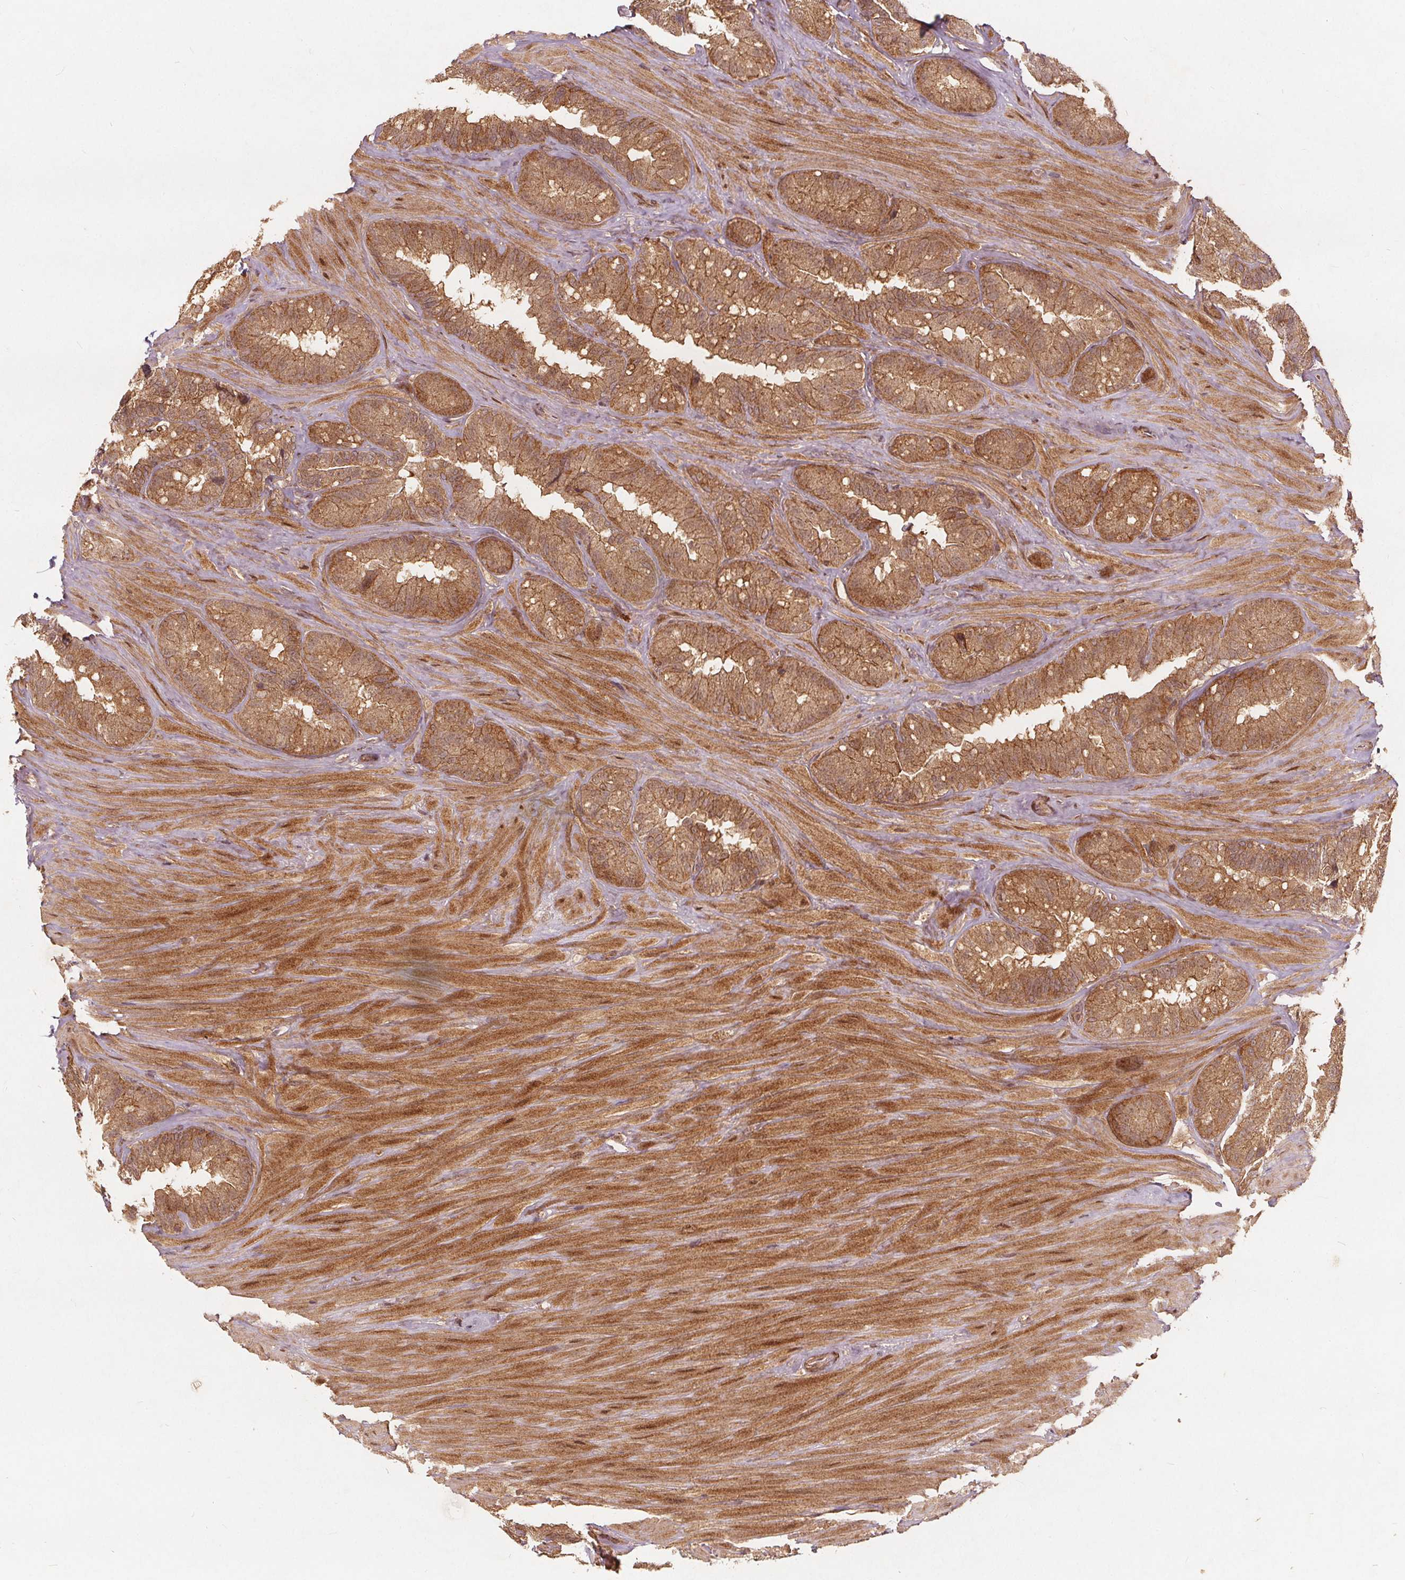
{"staining": {"intensity": "moderate", "quantity": ">75%", "location": "cytoplasmic/membranous,nuclear"}, "tissue": "seminal vesicle", "cell_type": "Glandular cells", "image_type": "normal", "snomed": [{"axis": "morphology", "description": "Normal tissue, NOS"}, {"axis": "topography", "description": "Seminal veicle"}], "caption": "The image shows staining of unremarkable seminal vesicle, revealing moderate cytoplasmic/membranous,nuclear protein staining (brown color) within glandular cells.", "gene": "PPP1CB", "patient": {"sex": "male", "age": 60}}